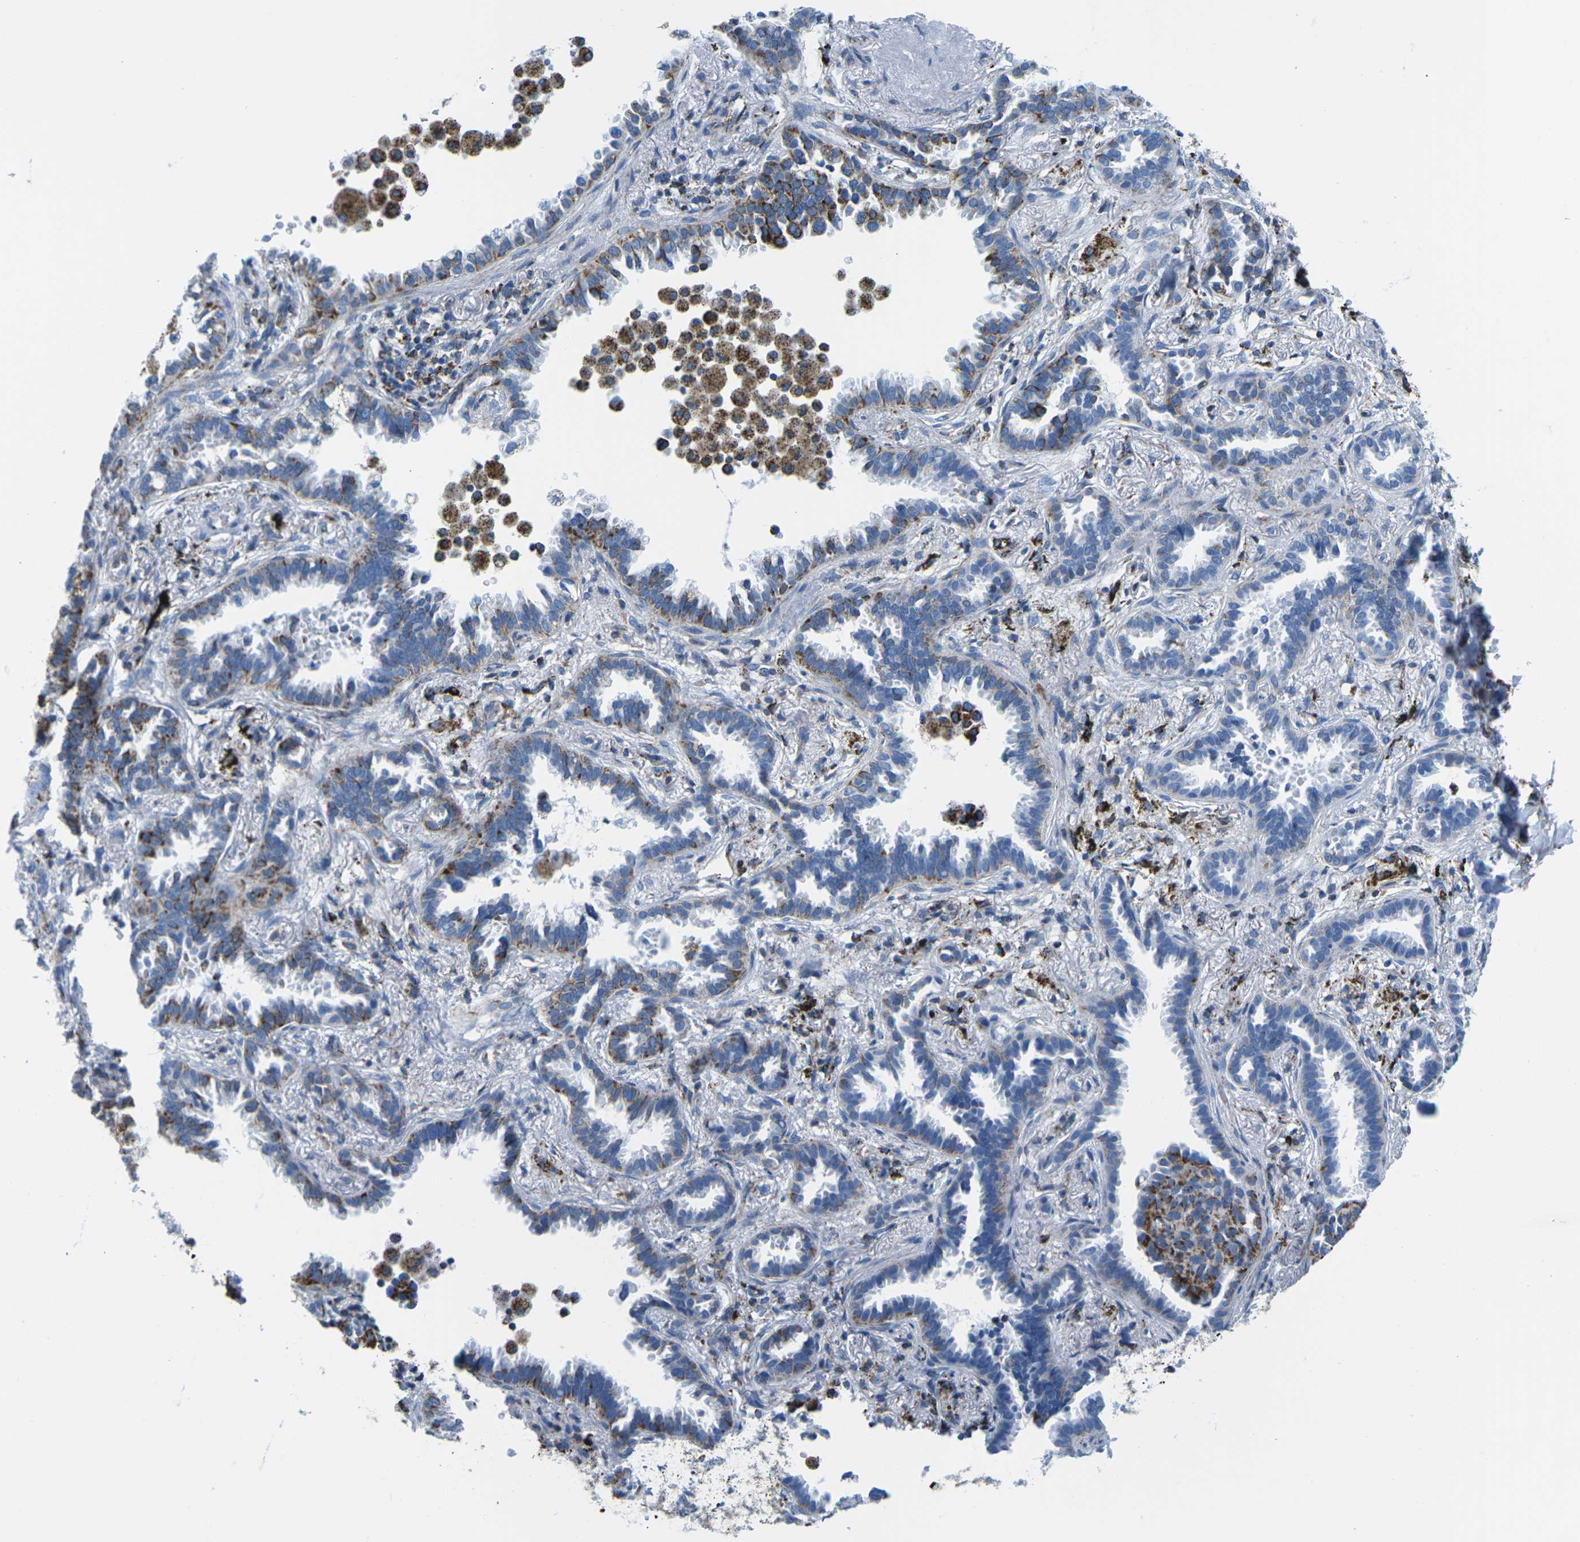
{"staining": {"intensity": "moderate", "quantity": ">75%", "location": "cytoplasmic/membranous"}, "tissue": "lung cancer", "cell_type": "Tumor cells", "image_type": "cancer", "snomed": [{"axis": "morphology", "description": "Normal tissue, NOS"}, {"axis": "morphology", "description": "Adenocarcinoma, NOS"}, {"axis": "topography", "description": "Lung"}], "caption": "Protein expression analysis of lung cancer (adenocarcinoma) demonstrates moderate cytoplasmic/membranous expression in about >75% of tumor cells. The staining was performed using DAB (3,3'-diaminobenzidine) to visualize the protein expression in brown, while the nuclei were stained in blue with hematoxylin (Magnification: 20x).", "gene": "COX6C", "patient": {"sex": "male", "age": 59}}